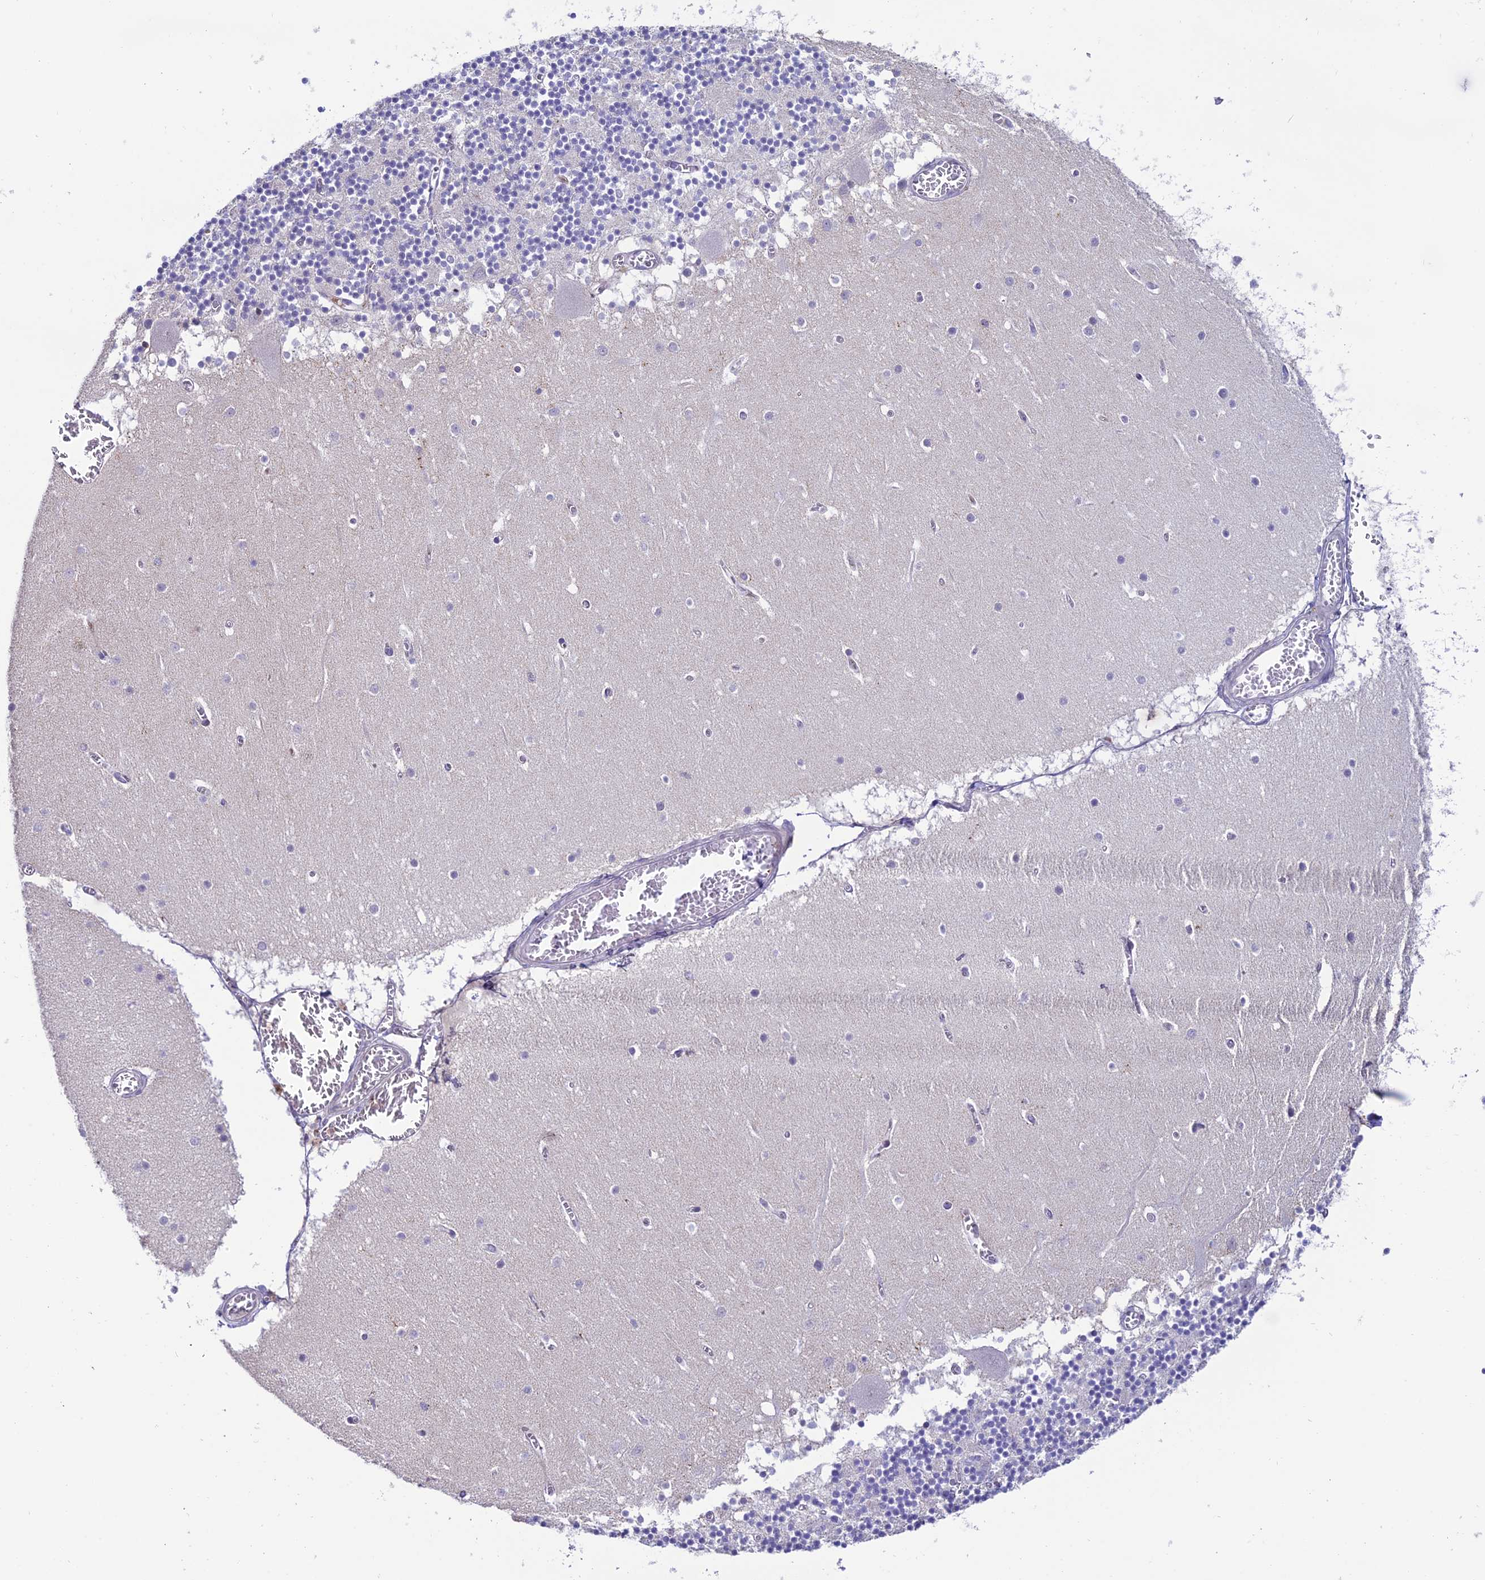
{"staining": {"intensity": "negative", "quantity": "none", "location": "none"}, "tissue": "cerebellum", "cell_type": "Cells in granular layer", "image_type": "normal", "snomed": [{"axis": "morphology", "description": "Normal tissue, NOS"}, {"axis": "topography", "description": "Cerebellum"}], "caption": "DAB (3,3'-diaminobenzidine) immunohistochemical staining of benign cerebellum demonstrates no significant staining in cells in granular layer.", "gene": "ARHGEF18", "patient": {"sex": "female", "age": 28}}